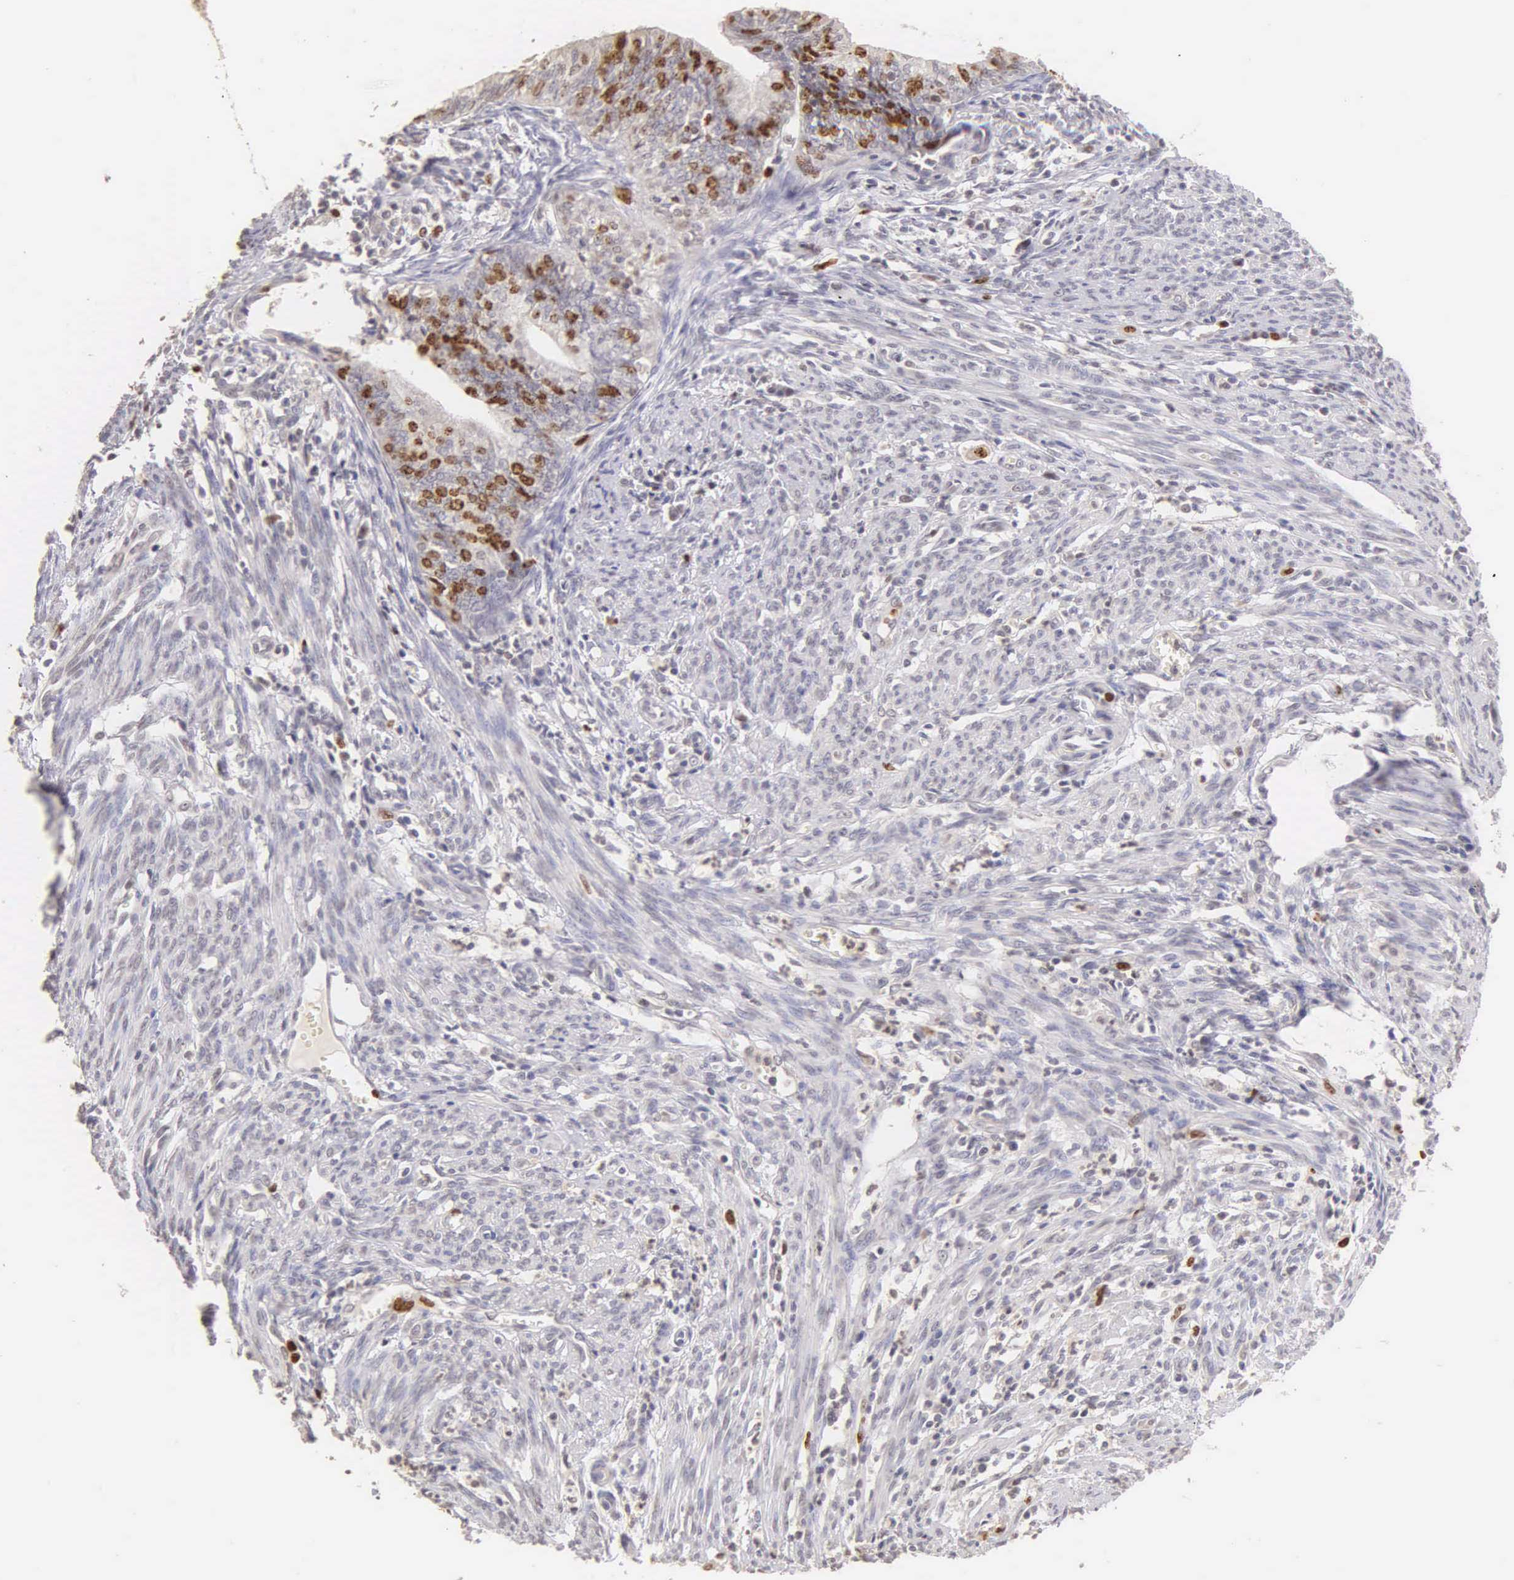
{"staining": {"intensity": "moderate", "quantity": "25%-75%", "location": "nuclear"}, "tissue": "endometrial cancer", "cell_type": "Tumor cells", "image_type": "cancer", "snomed": [{"axis": "morphology", "description": "Adenocarcinoma, NOS"}, {"axis": "topography", "description": "Endometrium"}], "caption": "Adenocarcinoma (endometrial) stained with a brown dye shows moderate nuclear positive staining in approximately 25%-75% of tumor cells.", "gene": "MKI67", "patient": {"sex": "female", "age": 66}}